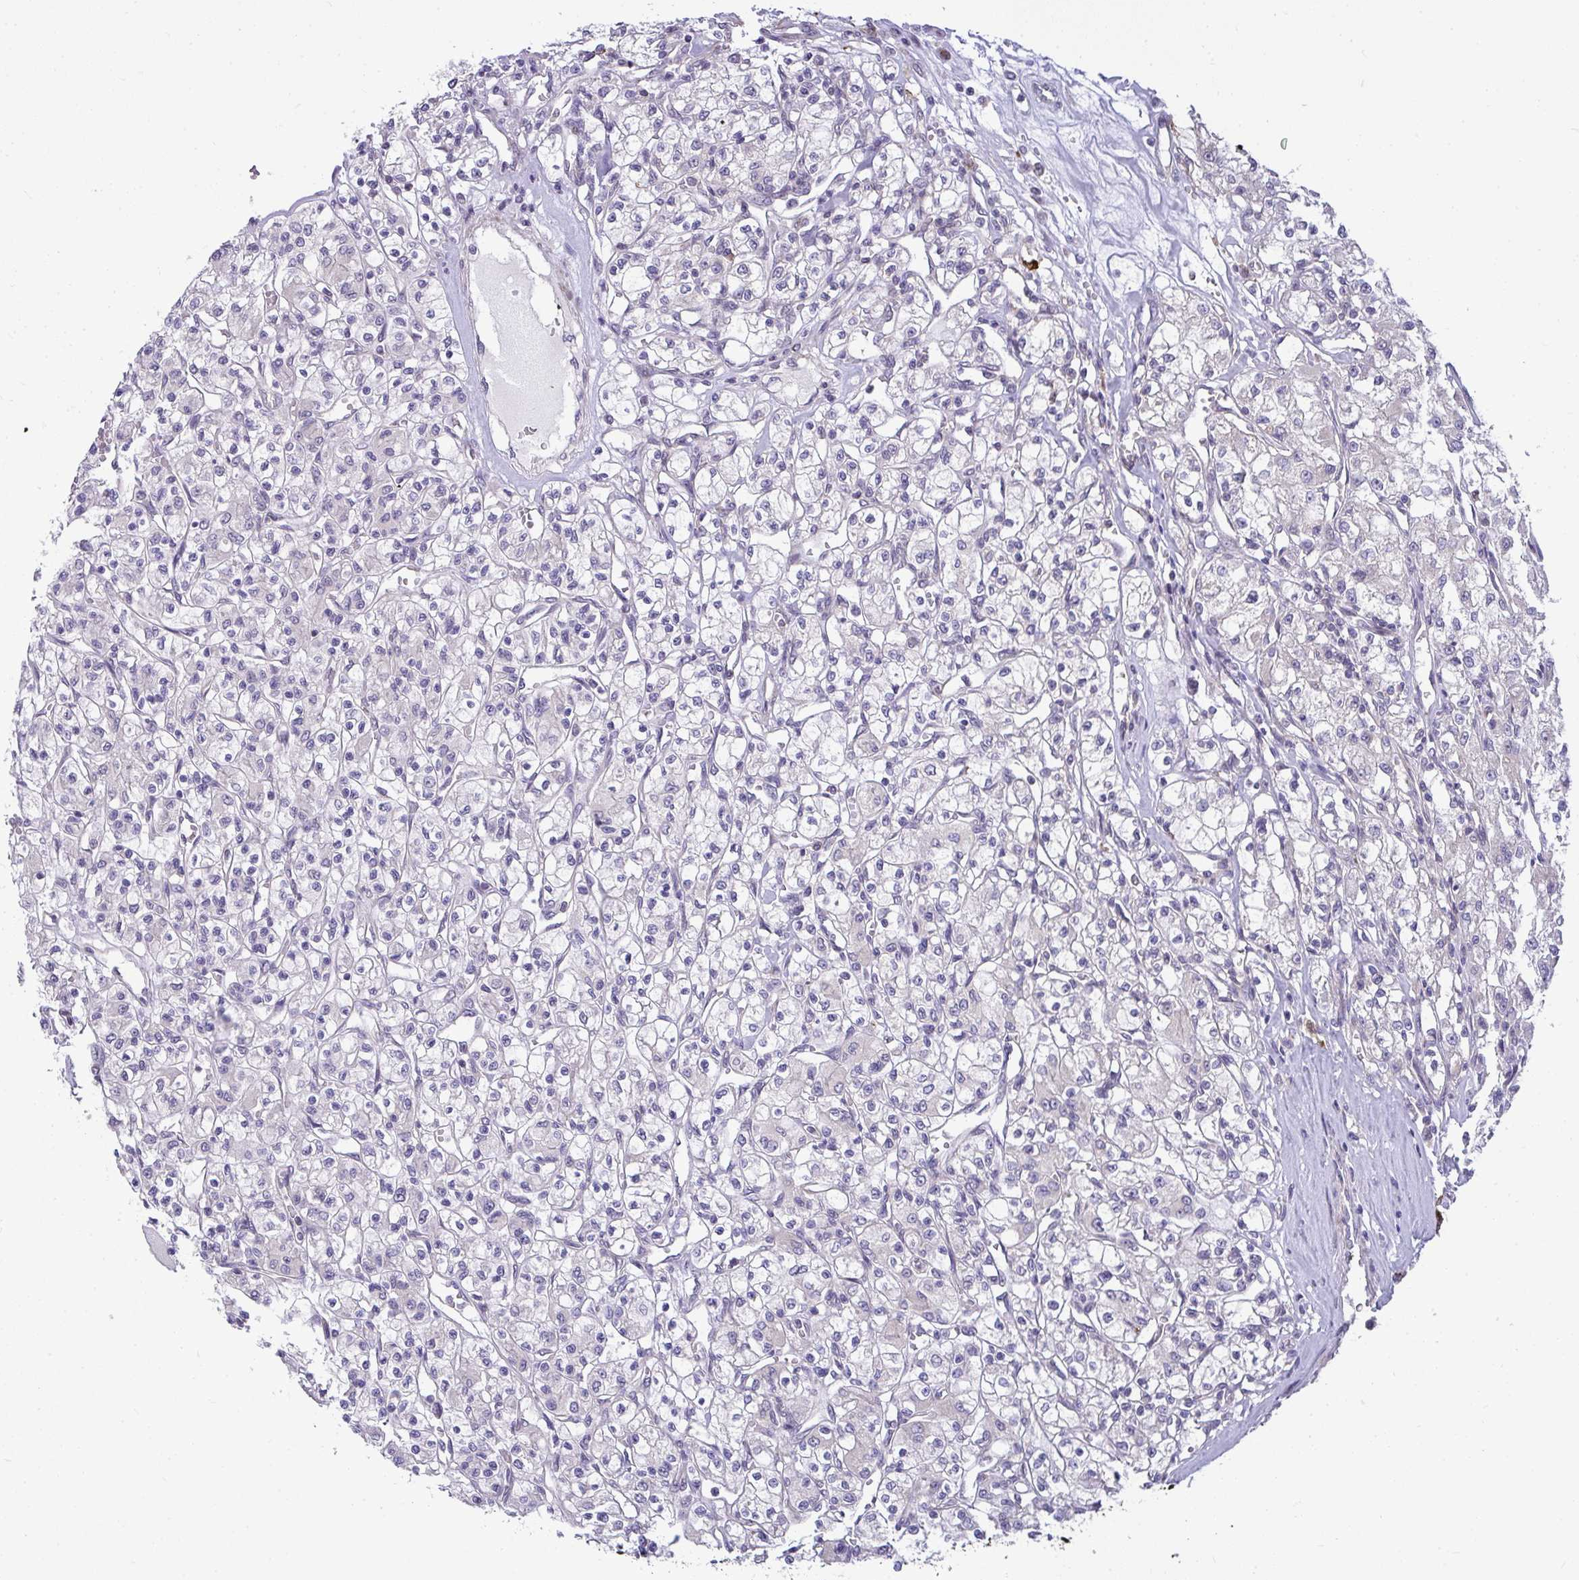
{"staining": {"intensity": "negative", "quantity": "none", "location": "none"}, "tissue": "renal cancer", "cell_type": "Tumor cells", "image_type": "cancer", "snomed": [{"axis": "morphology", "description": "Adenocarcinoma, NOS"}, {"axis": "topography", "description": "Kidney"}], "caption": "Immunohistochemistry photomicrograph of renal adenocarcinoma stained for a protein (brown), which displays no staining in tumor cells. (DAB (3,3'-diaminobenzidine) immunohistochemistry, high magnification).", "gene": "SRRM4", "patient": {"sex": "female", "age": 59}}